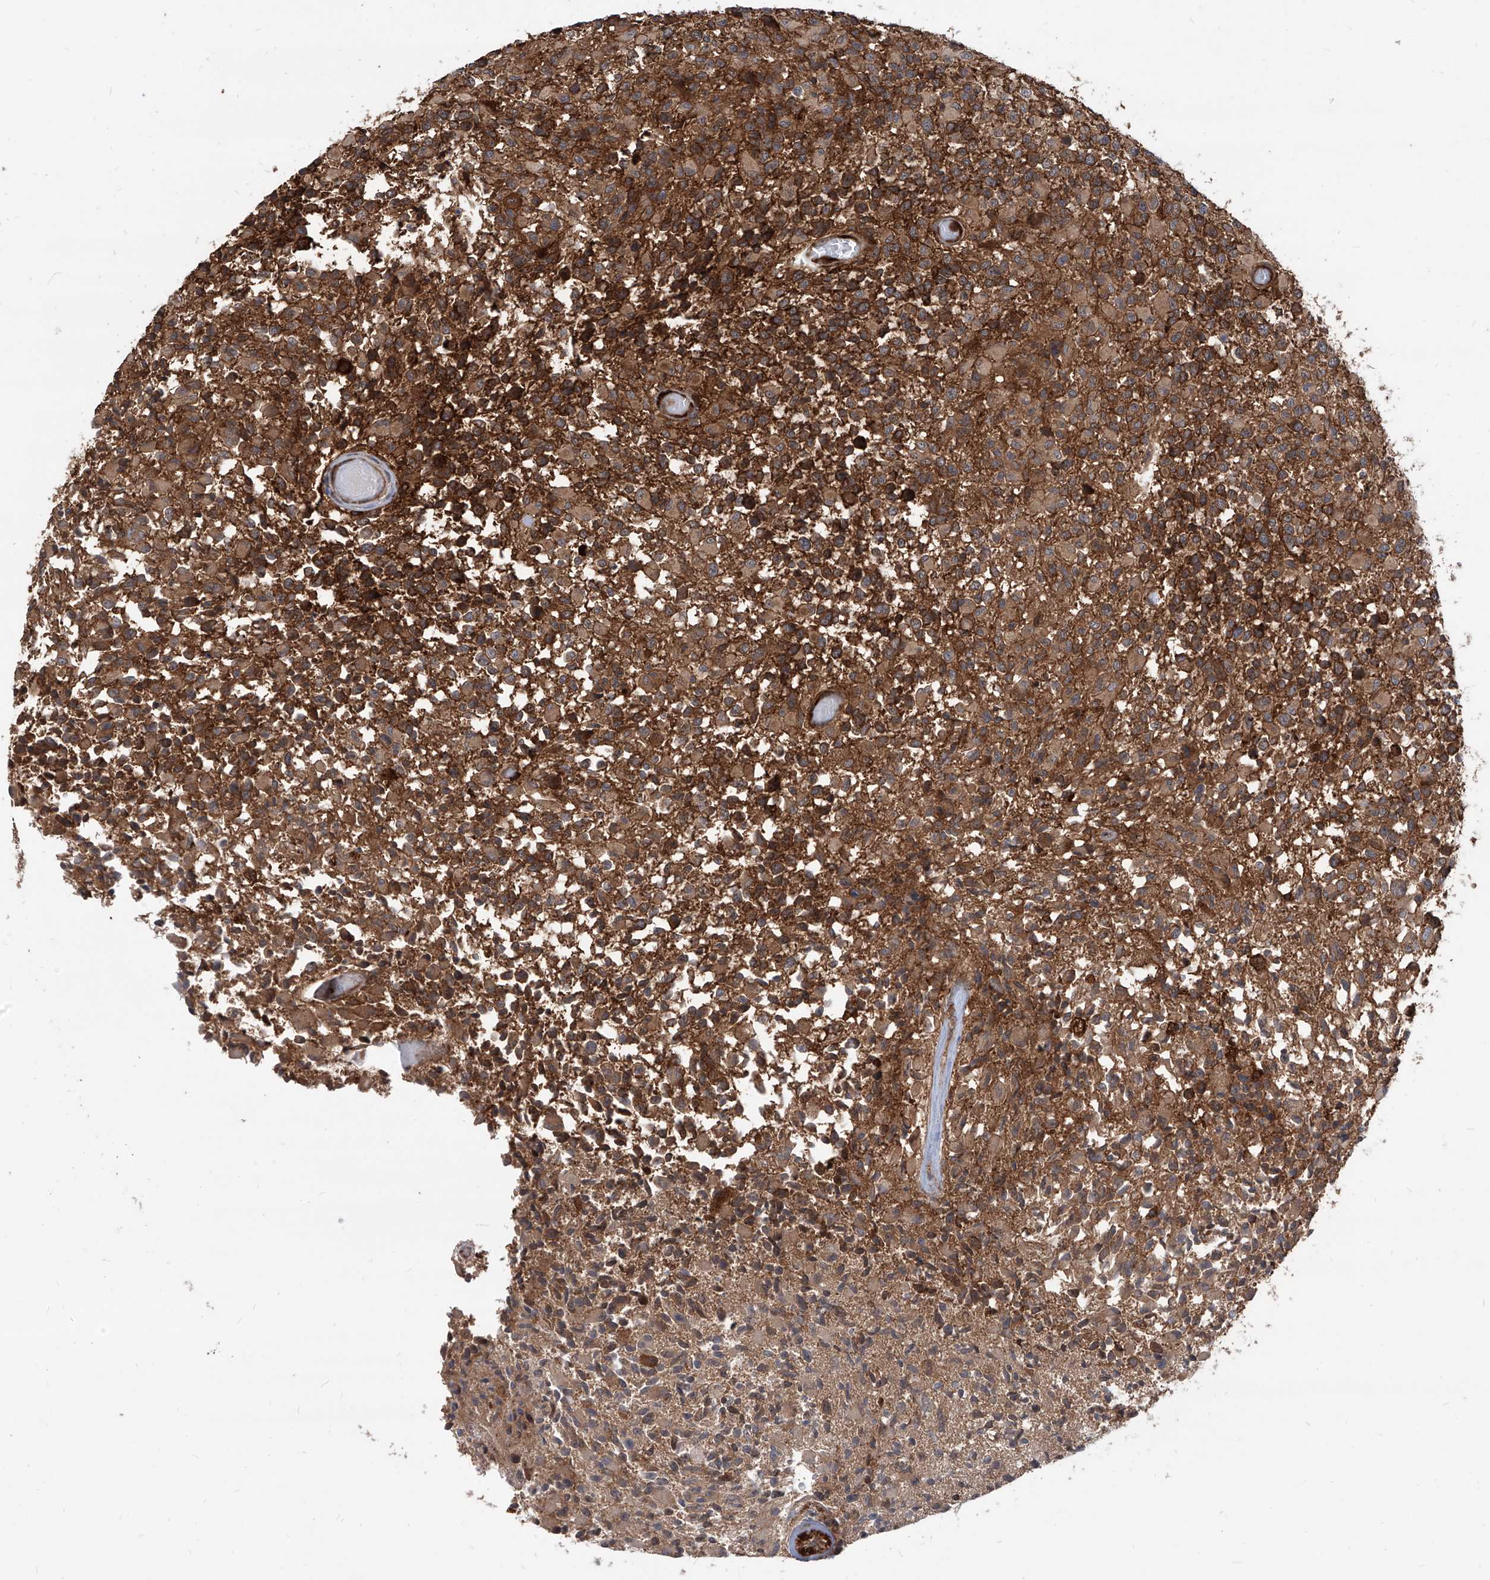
{"staining": {"intensity": "strong", "quantity": ">75%", "location": "cytoplasmic/membranous"}, "tissue": "glioma", "cell_type": "Tumor cells", "image_type": "cancer", "snomed": [{"axis": "morphology", "description": "Glioma, malignant, High grade"}, {"axis": "morphology", "description": "Glioblastoma, NOS"}, {"axis": "topography", "description": "Brain"}], "caption": "A high-resolution photomicrograph shows immunohistochemistry (IHC) staining of glioma, which displays strong cytoplasmic/membranous positivity in approximately >75% of tumor cells.", "gene": "MAGED2", "patient": {"sex": "male", "age": 60}}